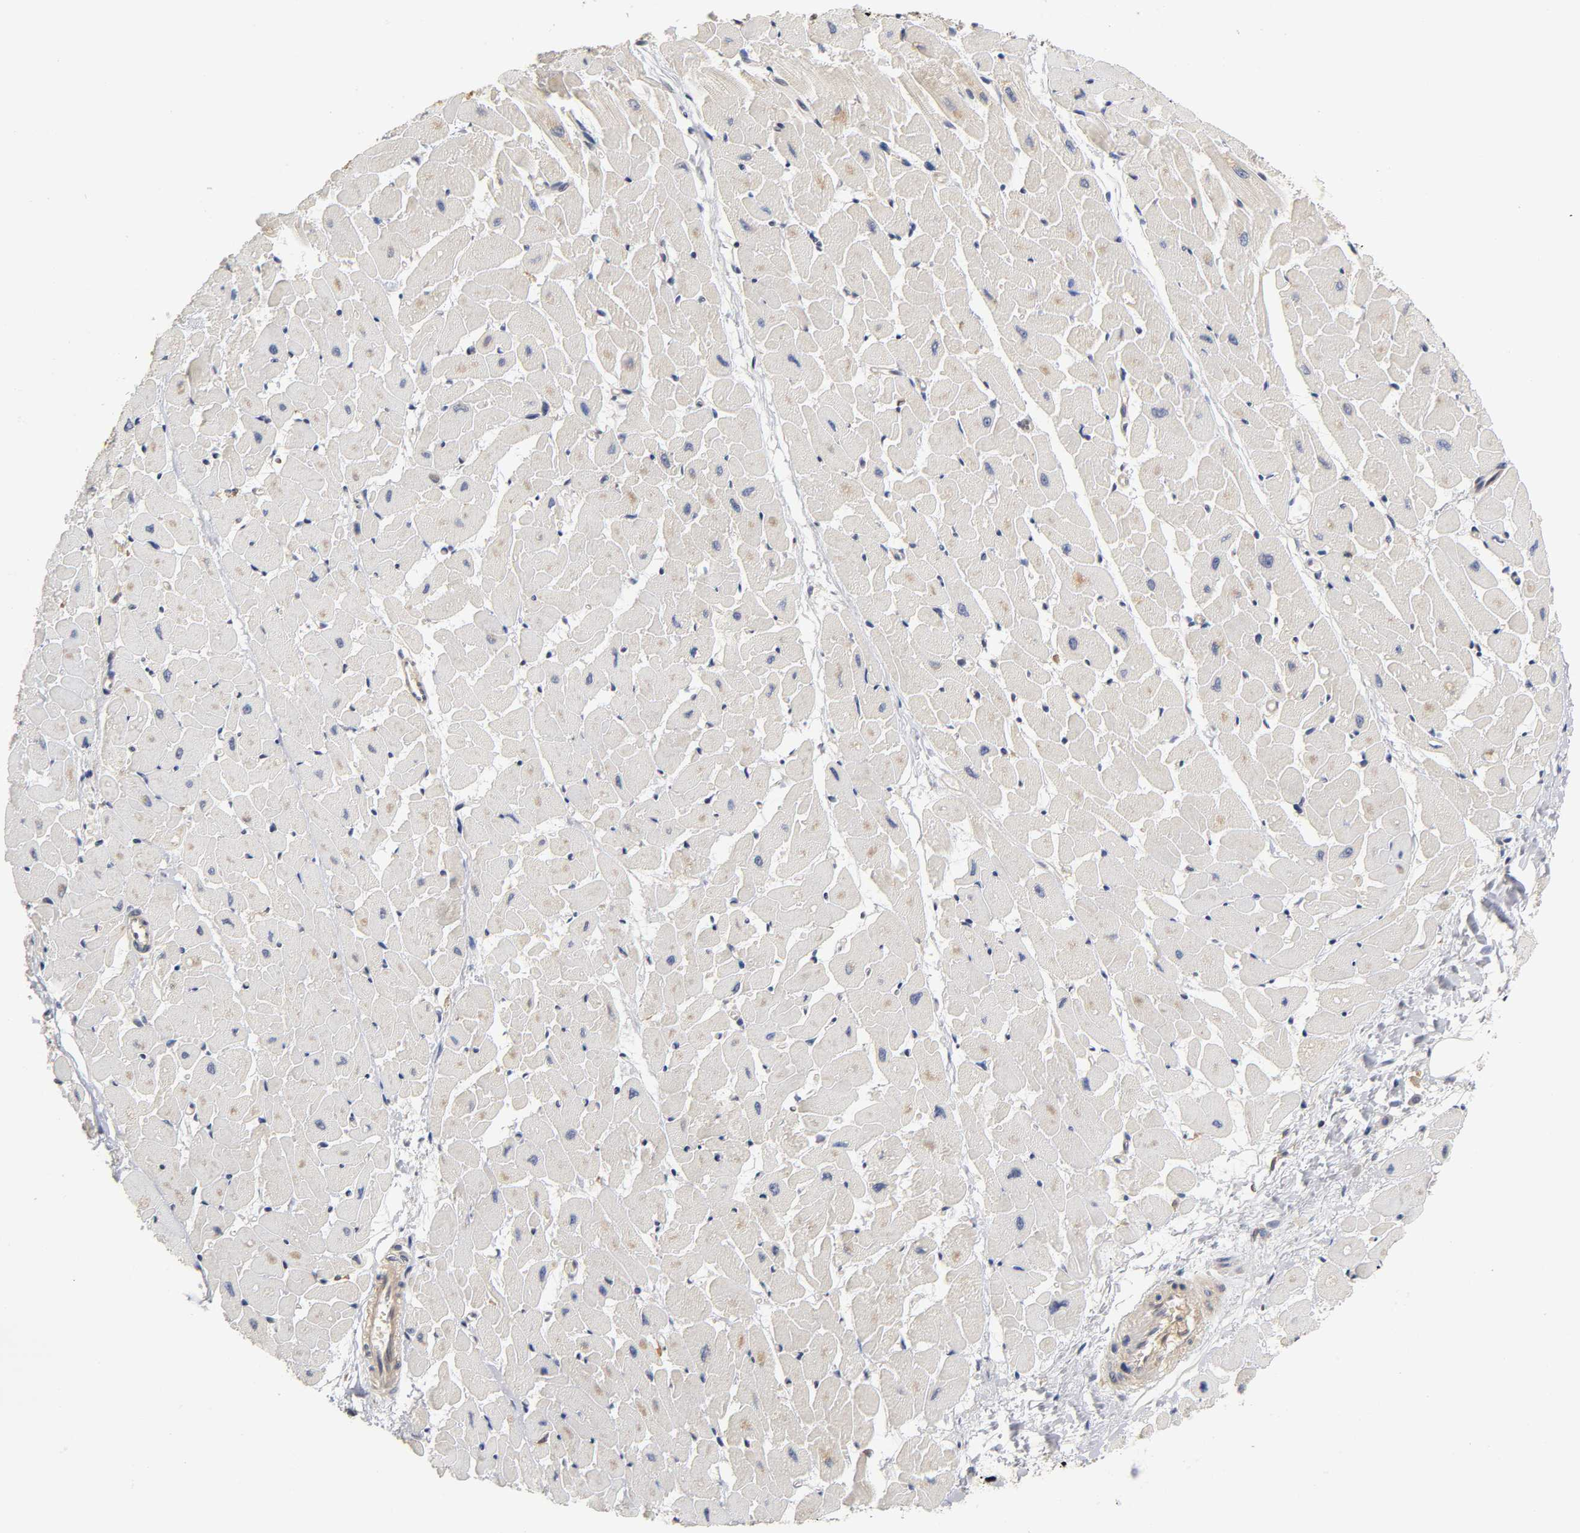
{"staining": {"intensity": "negative", "quantity": "none", "location": "none"}, "tissue": "heart muscle", "cell_type": "Cardiomyocytes", "image_type": "normal", "snomed": [{"axis": "morphology", "description": "Normal tissue, NOS"}, {"axis": "topography", "description": "Heart"}], "caption": "High power microscopy image of an immunohistochemistry micrograph of benign heart muscle, revealing no significant expression in cardiomyocytes. (Brightfield microscopy of DAB immunohistochemistry at high magnification).", "gene": "ACTR2", "patient": {"sex": "female", "age": 19}}